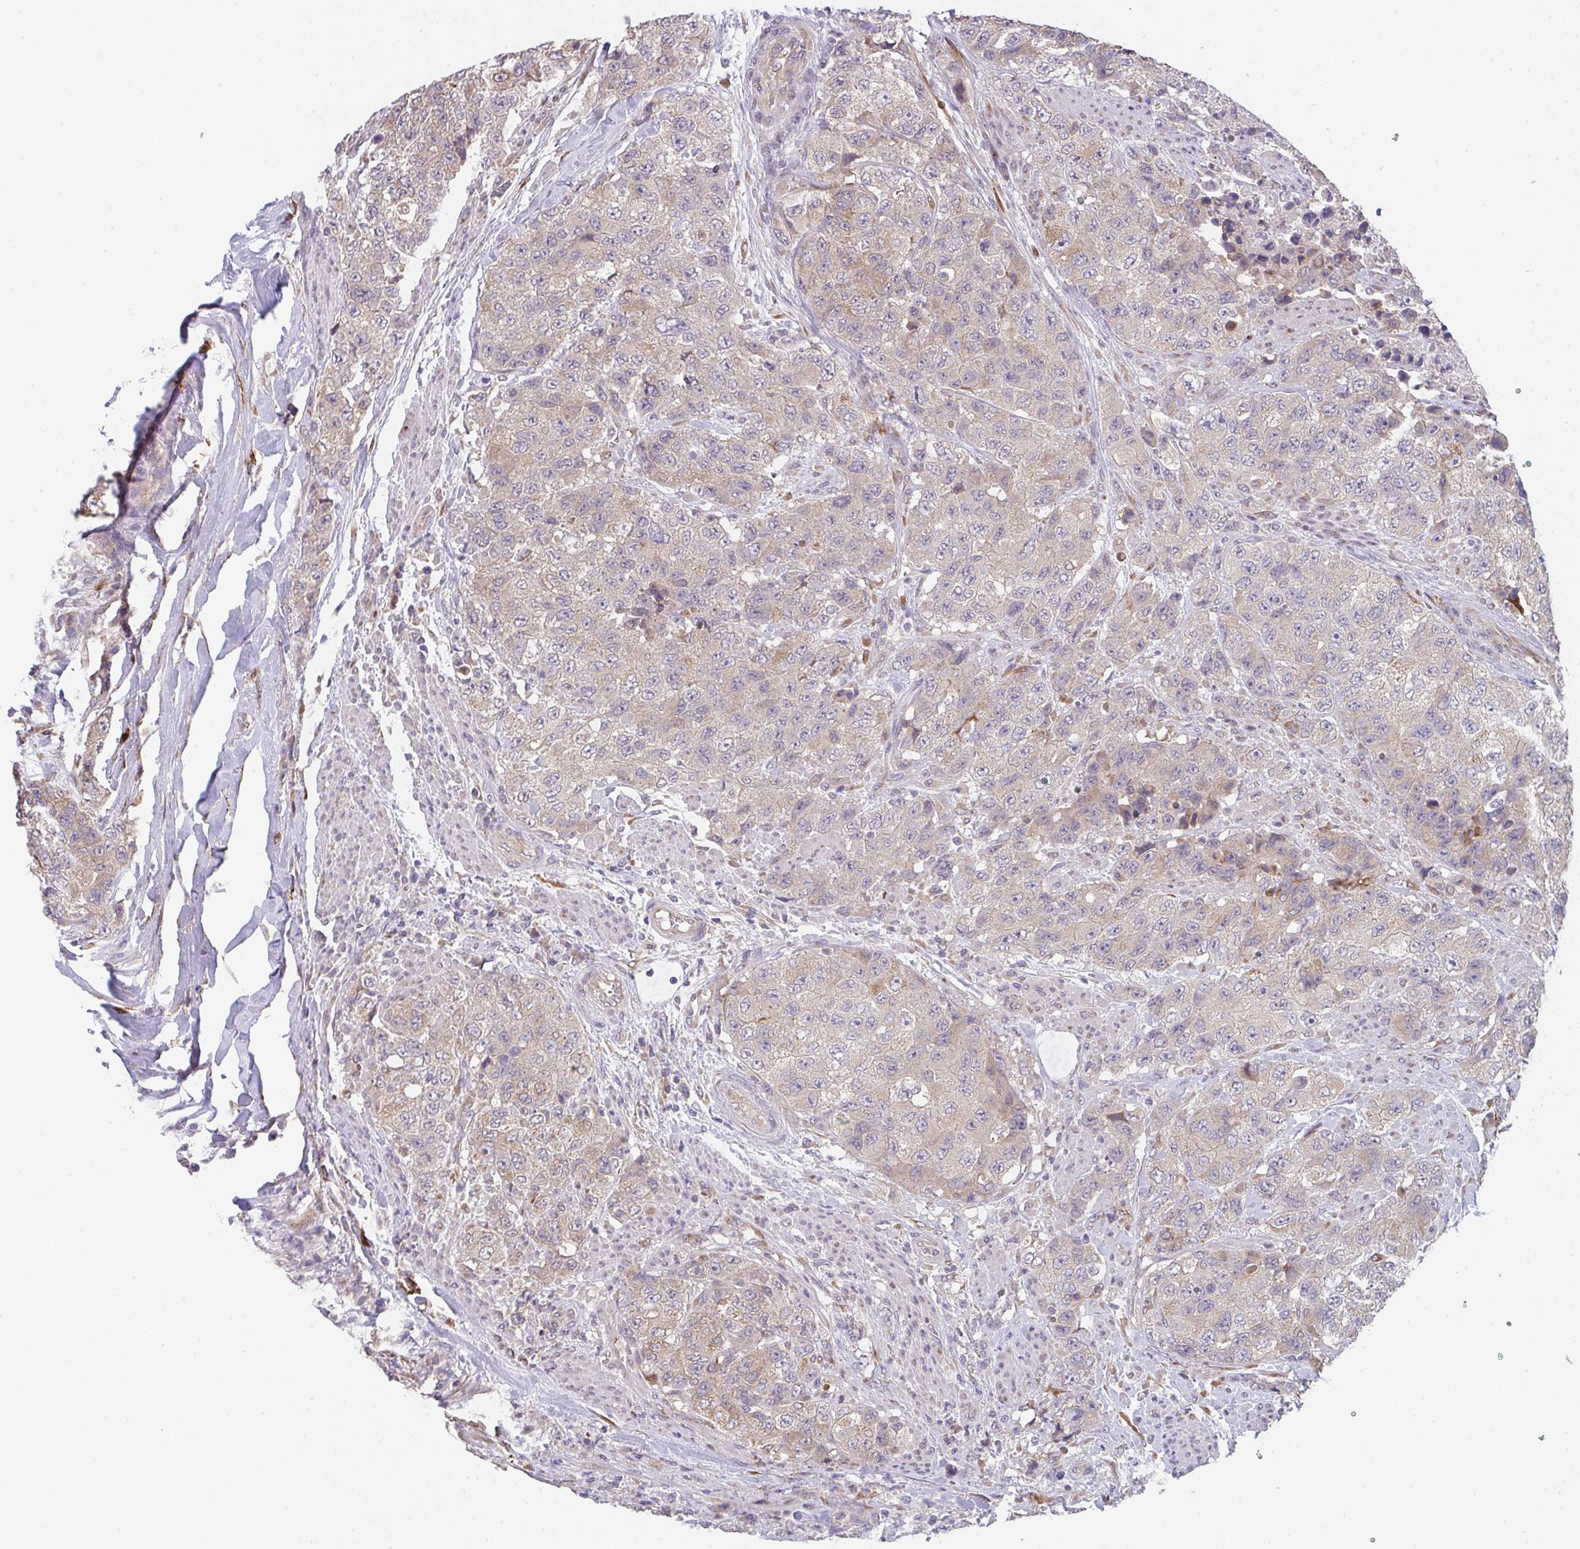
{"staining": {"intensity": "weak", "quantity": "25%-75%", "location": "cytoplasmic/membranous"}, "tissue": "urothelial cancer", "cell_type": "Tumor cells", "image_type": "cancer", "snomed": [{"axis": "morphology", "description": "Urothelial carcinoma, High grade"}, {"axis": "topography", "description": "Urinary bladder"}], "caption": "Immunohistochemical staining of urothelial cancer exhibits low levels of weak cytoplasmic/membranous protein positivity in approximately 25%-75% of tumor cells.", "gene": "TSPAN31", "patient": {"sex": "female", "age": 78}}